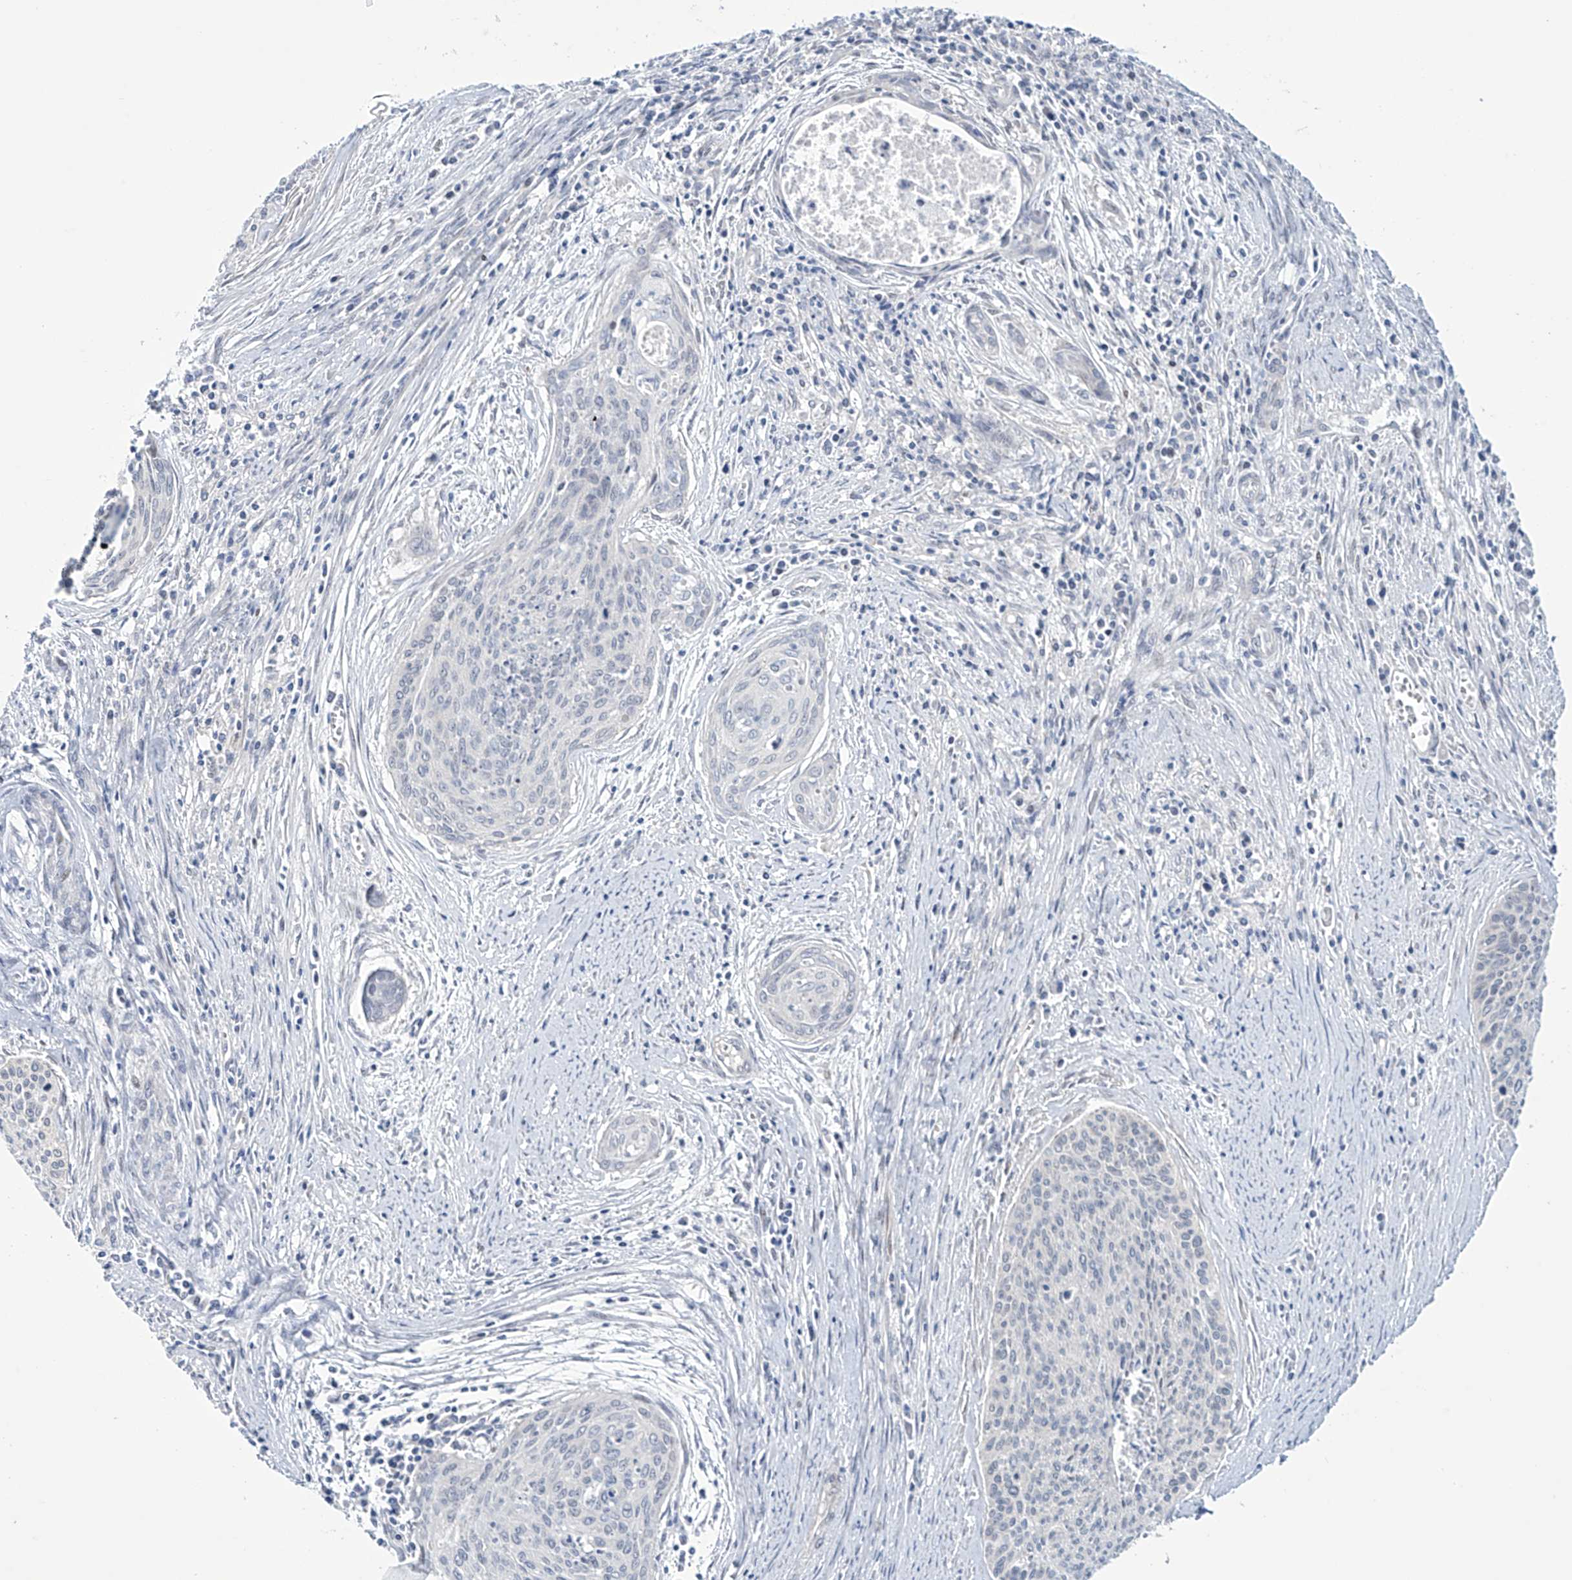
{"staining": {"intensity": "negative", "quantity": "none", "location": "none"}, "tissue": "cervical cancer", "cell_type": "Tumor cells", "image_type": "cancer", "snomed": [{"axis": "morphology", "description": "Squamous cell carcinoma, NOS"}, {"axis": "topography", "description": "Cervix"}], "caption": "Immunohistochemistry image of neoplastic tissue: cervical squamous cell carcinoma stained with DAB (3,3'-diaminobenzidine) shows no significant protein staining in tumor cells.", "gene": "TRIM60", "patient": {"sex": "female", "age": 55}}